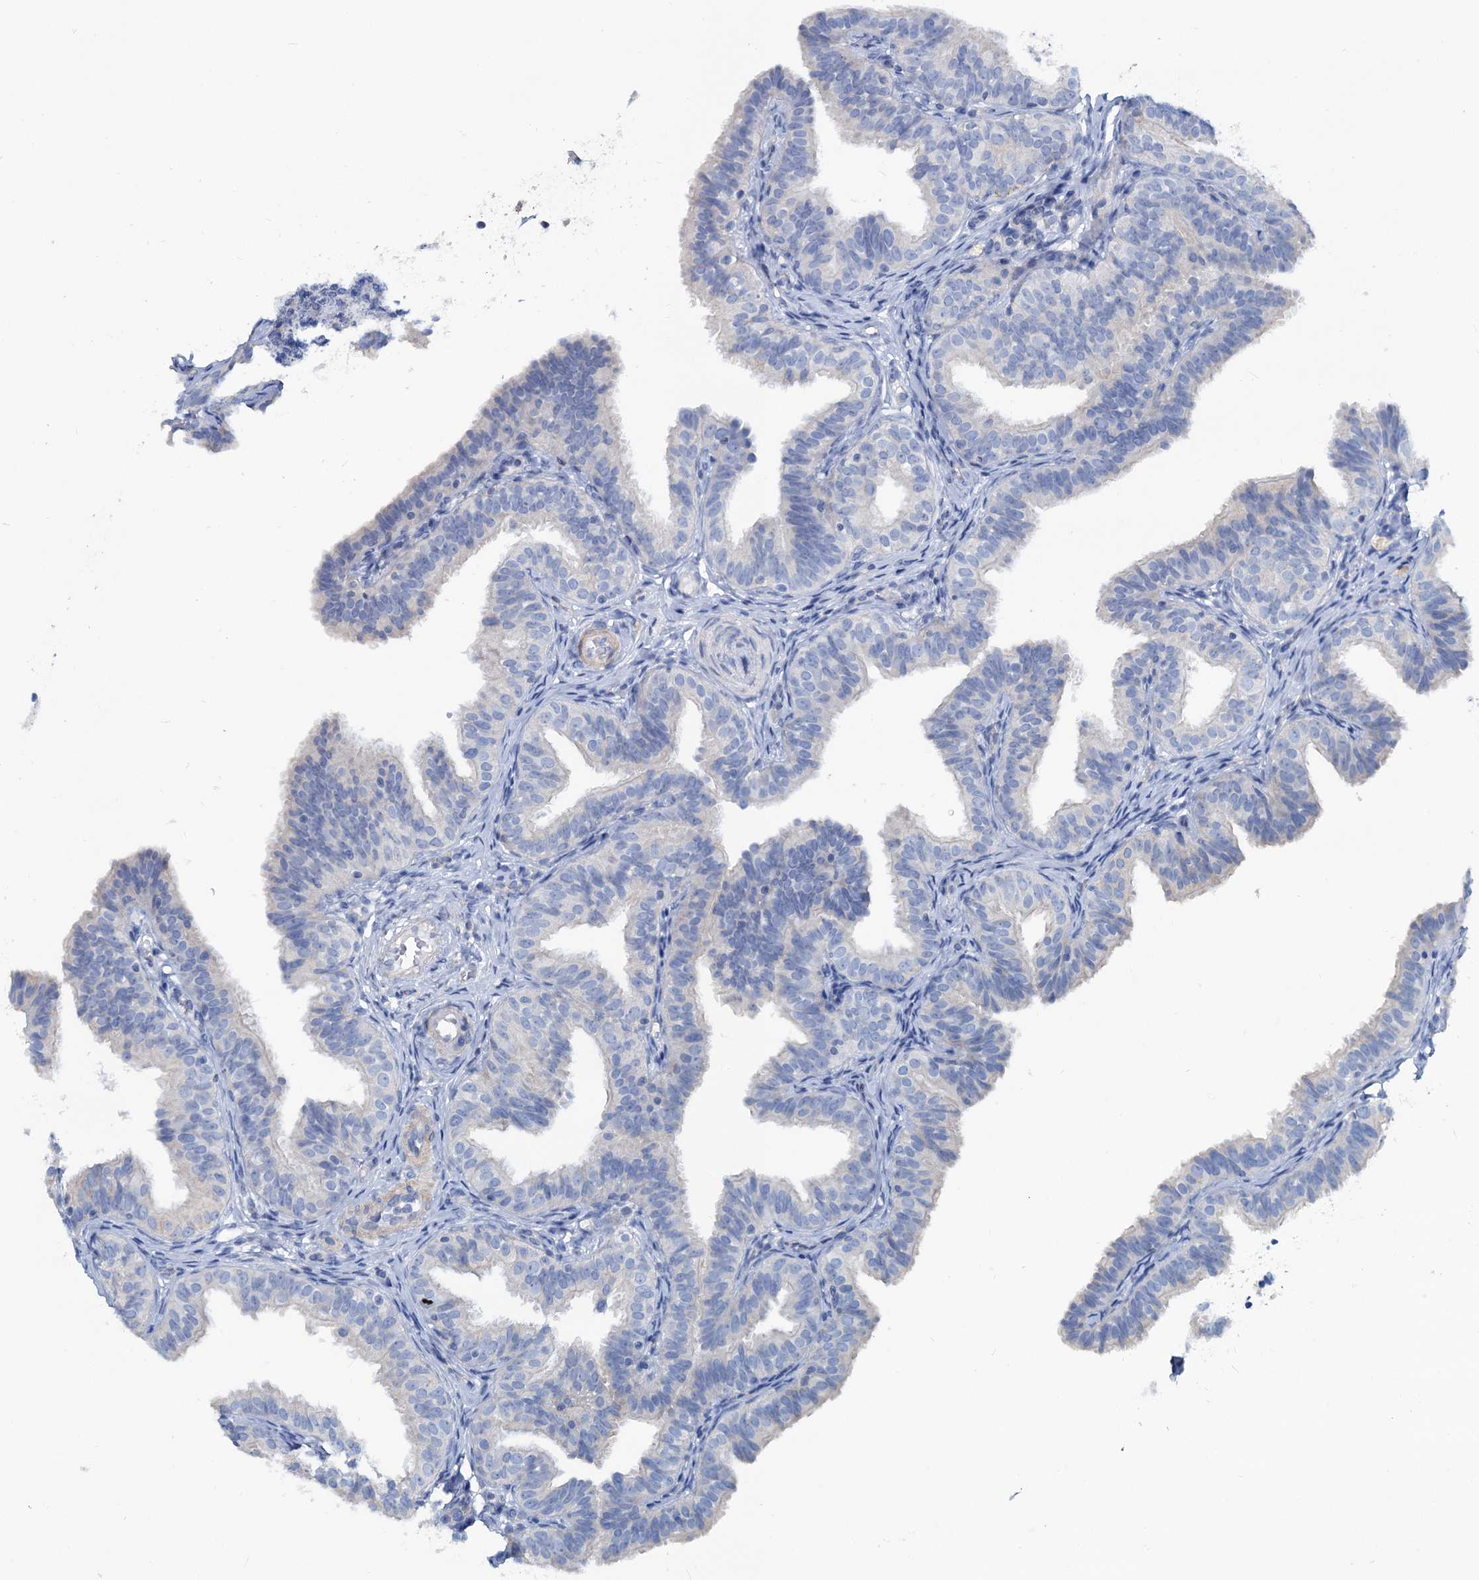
{"staining": {"intensity": "negative", "quantity": "none", "location": "none"}, "tissue": "fallopian tube", "cell_type": "Glandular cells", "image_type": "normal", "snomed": [{"axis": "morphology", "description": "Normal tissue, NOS"}, {"axis": "topography", "description": "Fallopian tube"}], "caption": "Protein analysis of benign fallopian tube reveals no significant expression in glandular cells.", "gene": "SLC1A3", "patient": {"sex": "female", "age": 35}}